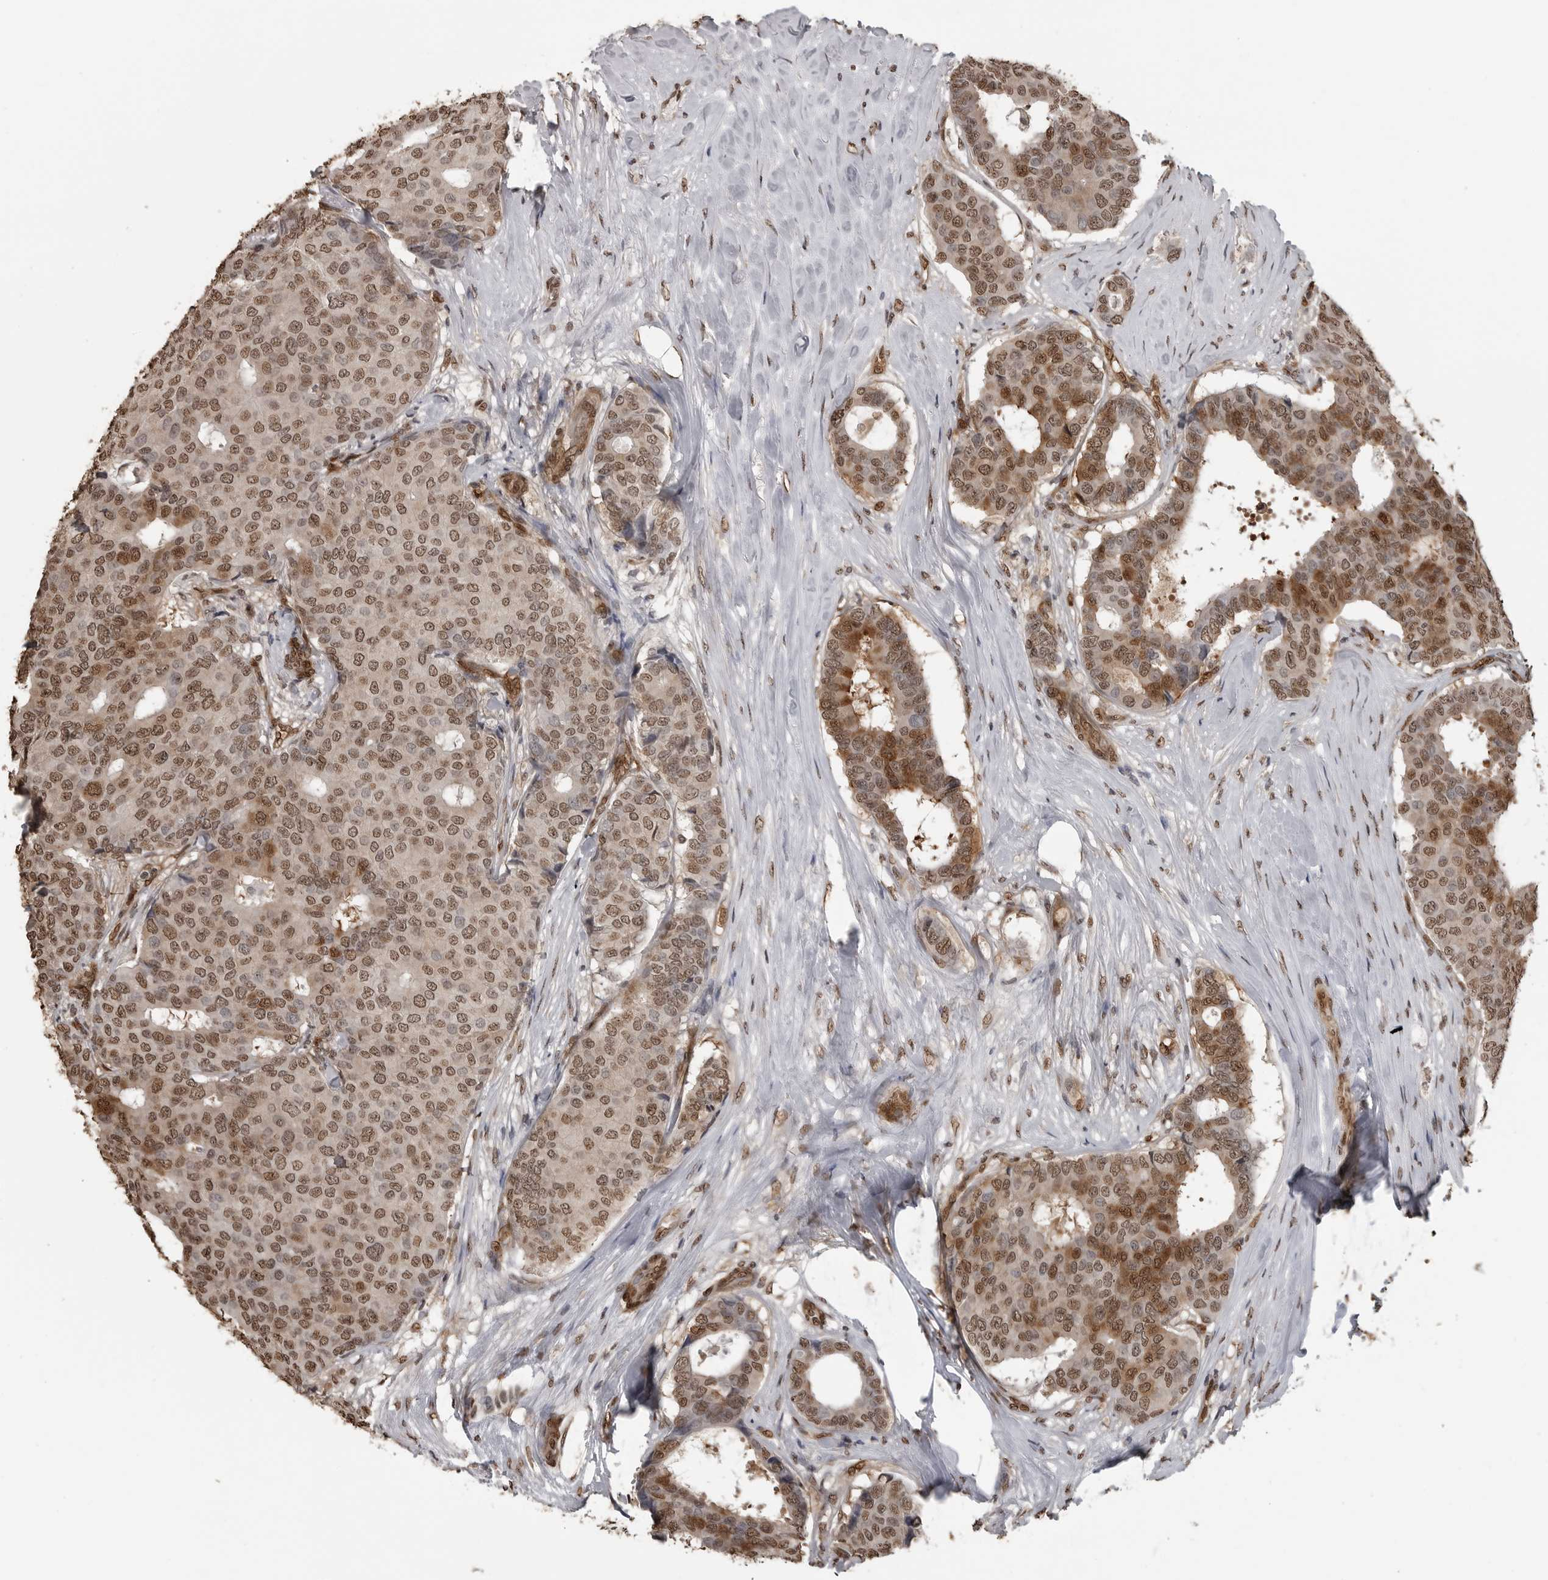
{"staining": {"intensity": "moderate", "quantity": ">75%", "location": "cytoplasmic/membranous,nuclear"}, "tissue": "breast cancer", "cell_type": "Tumor cells", "image_type": "cancer", "snomed": [{"axis": "morphology", "description": "Duct carcinoma"}, {"axis": "topography", "description": "Breast"}], "caption": "Protein expression analysis of human breast cancer reveals moderate cytoplasmic/membranous and nuclear expression in about >75% of tumor cells. (IHC, brightfield microscopy, high magnification).", "gene": "SMAD2", "patient": {"sex": "female", "age": 75}}